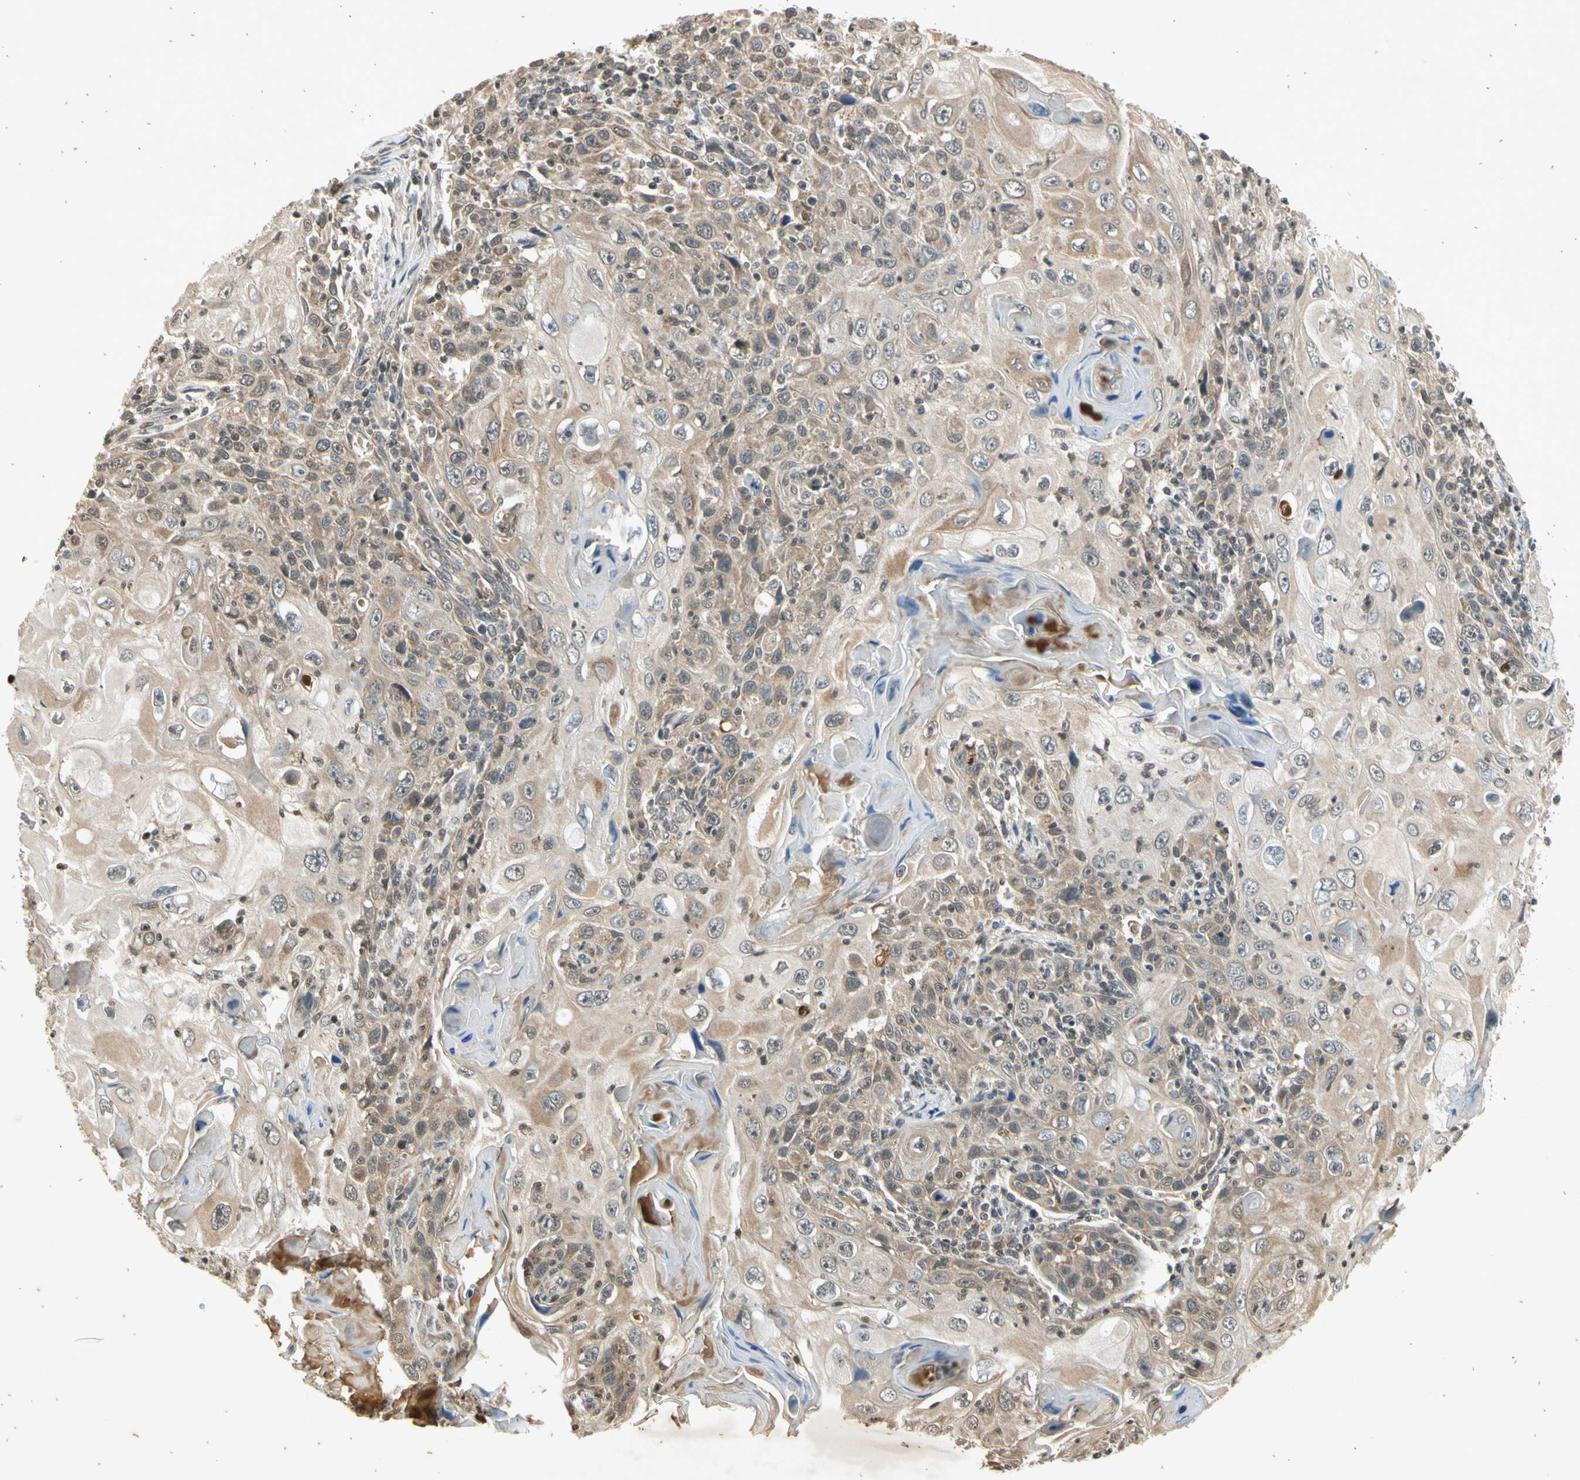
{"staining": {"intensity": "weak", "quantity": ">75%", "location": "cytoplasmic/membranous"}, "tissue": "skin cancer", "cell_type": "Tumor cells", "image_type": "cancer", "snomed": [{"axis": "morphology", "description": "Squamous cell carcinoma, NOS"}, {"axis": "topography", "description": "Skin"}], "caption": "A high-resolution photomicrograph shows immunohistochemistry (IHC) staining of skin cancer, which displays weak cytoplasmic/membranous expression in approximately >75% of tumor cells.", "gene": "EFNB2", "patient": {"sex": "female", "age": 88}}